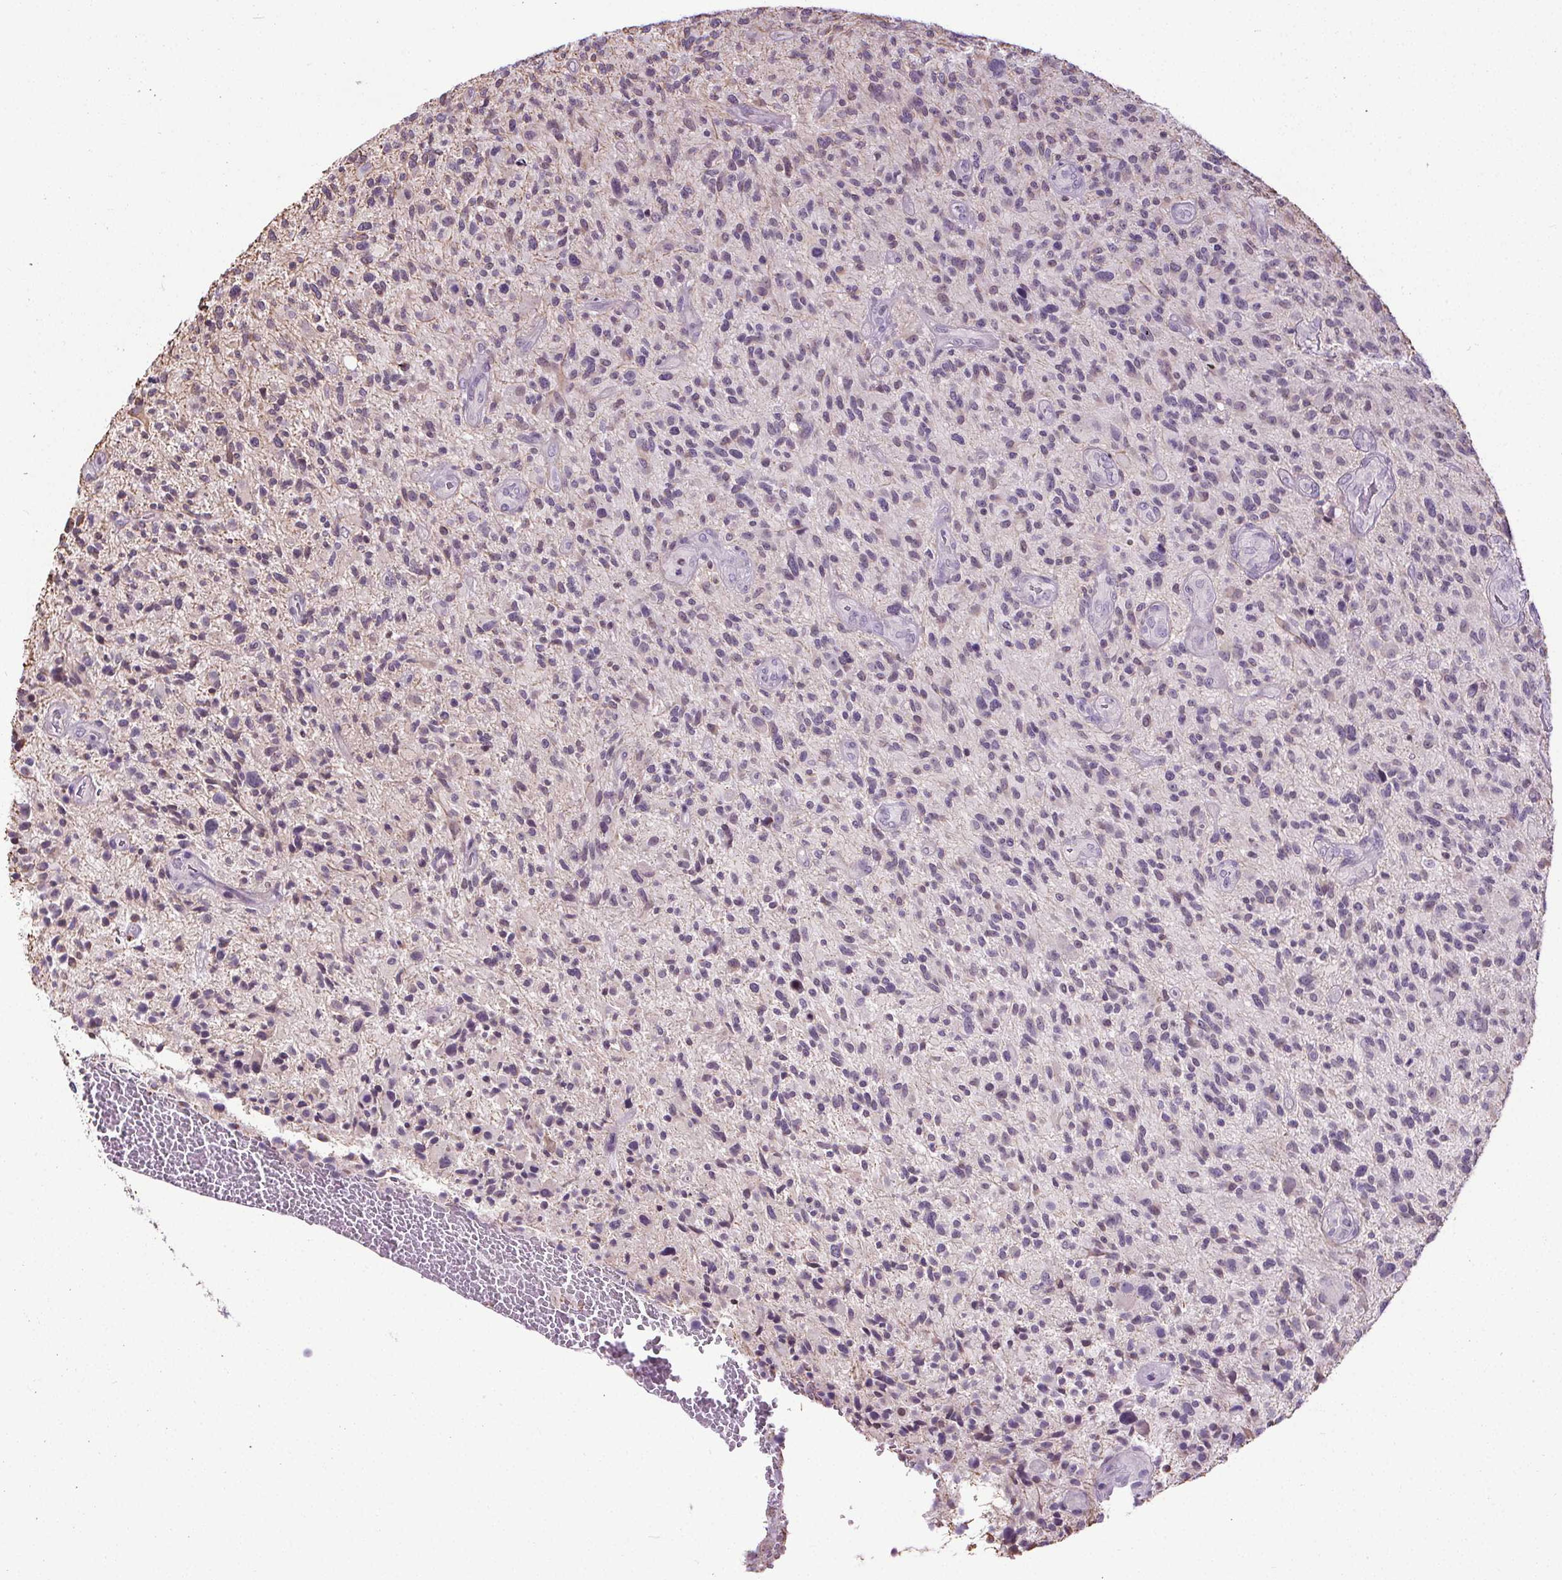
{"staining": {"intensity": "negative", "quantity": "none", "location": "none"}, "tissue": "glioma", "cell_type": "Tumor cells", "image_type": "cancer", "snomed": [{"axis": "morphology", "description": "Glioma, malignant, High grade"}, {"axis": "topography", "description": "Brain"}], "caption": "A histopathology image of human high-grade glioma (malignant) is negative for staining in tumor cells.", "gene": "TMEM240", "patient": {"sex": "male", "age": 47}}